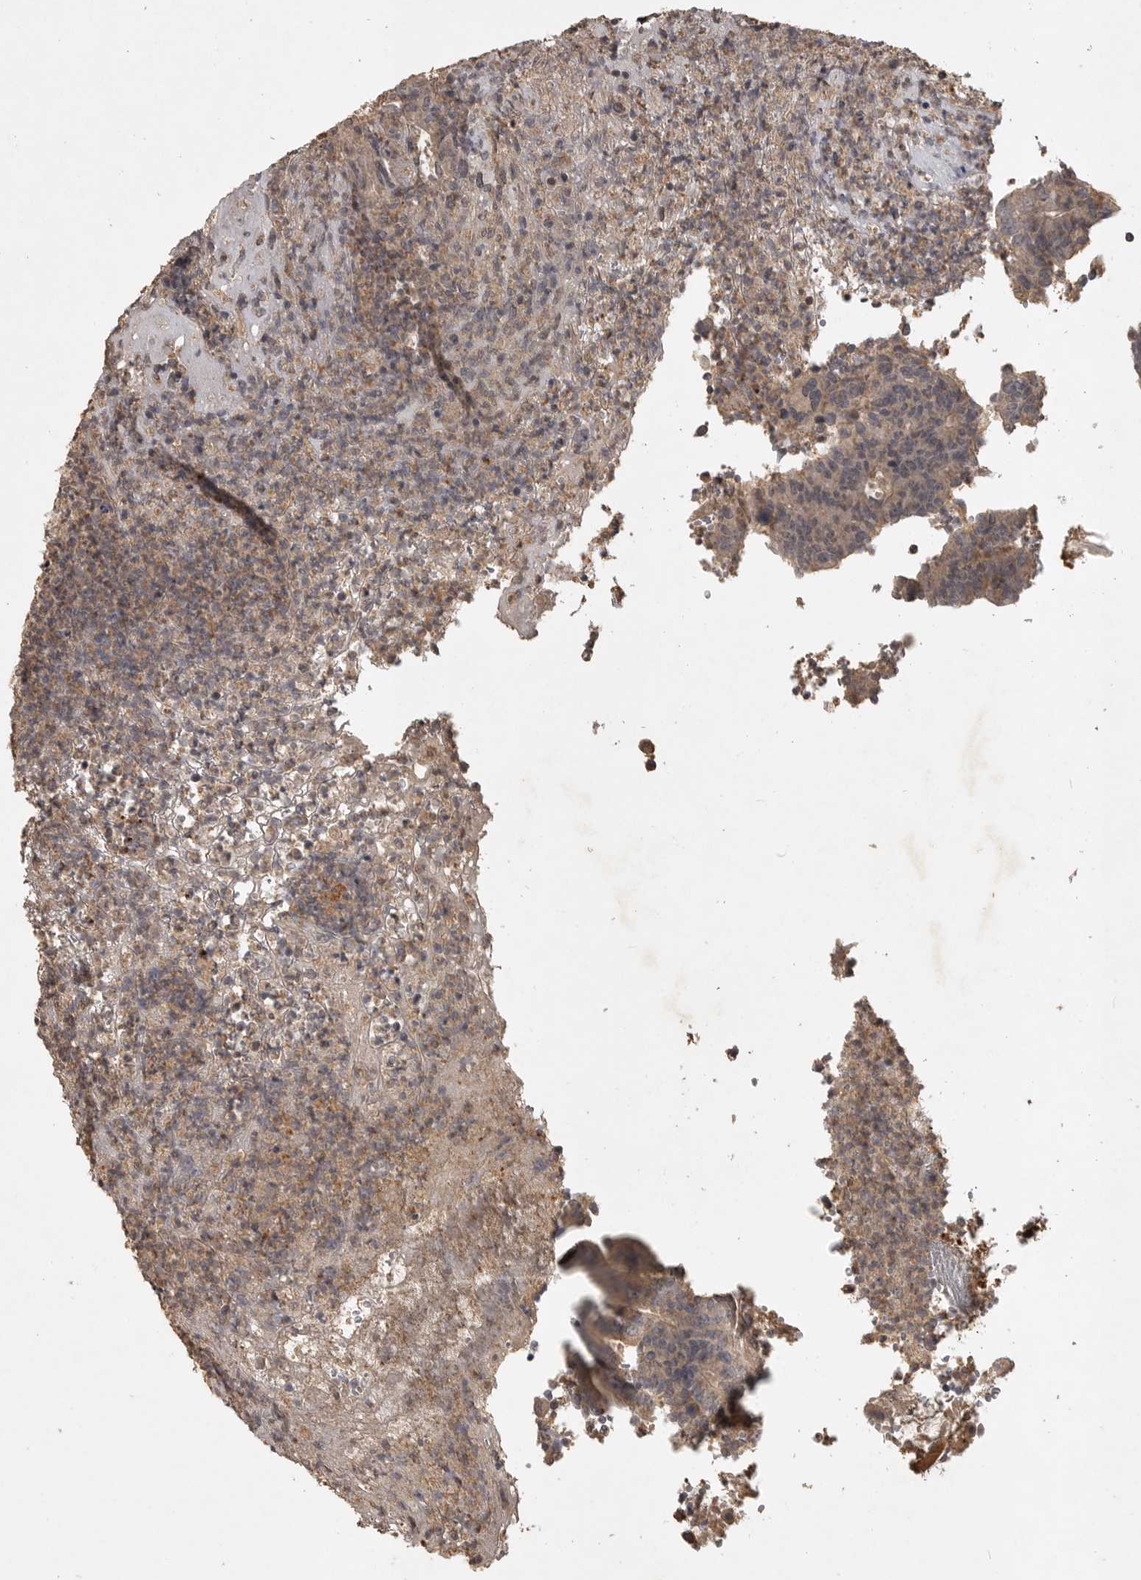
{"staining": {"intensity": "weak", "quantity": ">75%", "location": "cytoplasmic/membranous"}, "tissue": "colorectal cancer", "cell_type": "Tumor cells", "image_type": "cancer", "snomed": [{"axis": "morphology", "description": "Normal tissue, NOS"}, {"axis": "morphology", "description": "Adenocarcinoma, NOS"}, {"axis": "topography", "description": "Colon"}], "caption": "The image exhibits staining of colorectal cancer (adenocarcinoma), revealing weak cytoplasmic/membranous protein staining (brown color) within tumor cells. (DAB (3,3'-diaminobenzidine) IHC, brown staining for protein, blue staining for nuclei).", "gene": "ADAMTS4", "patient": {"sex": "female", "age": 75}}